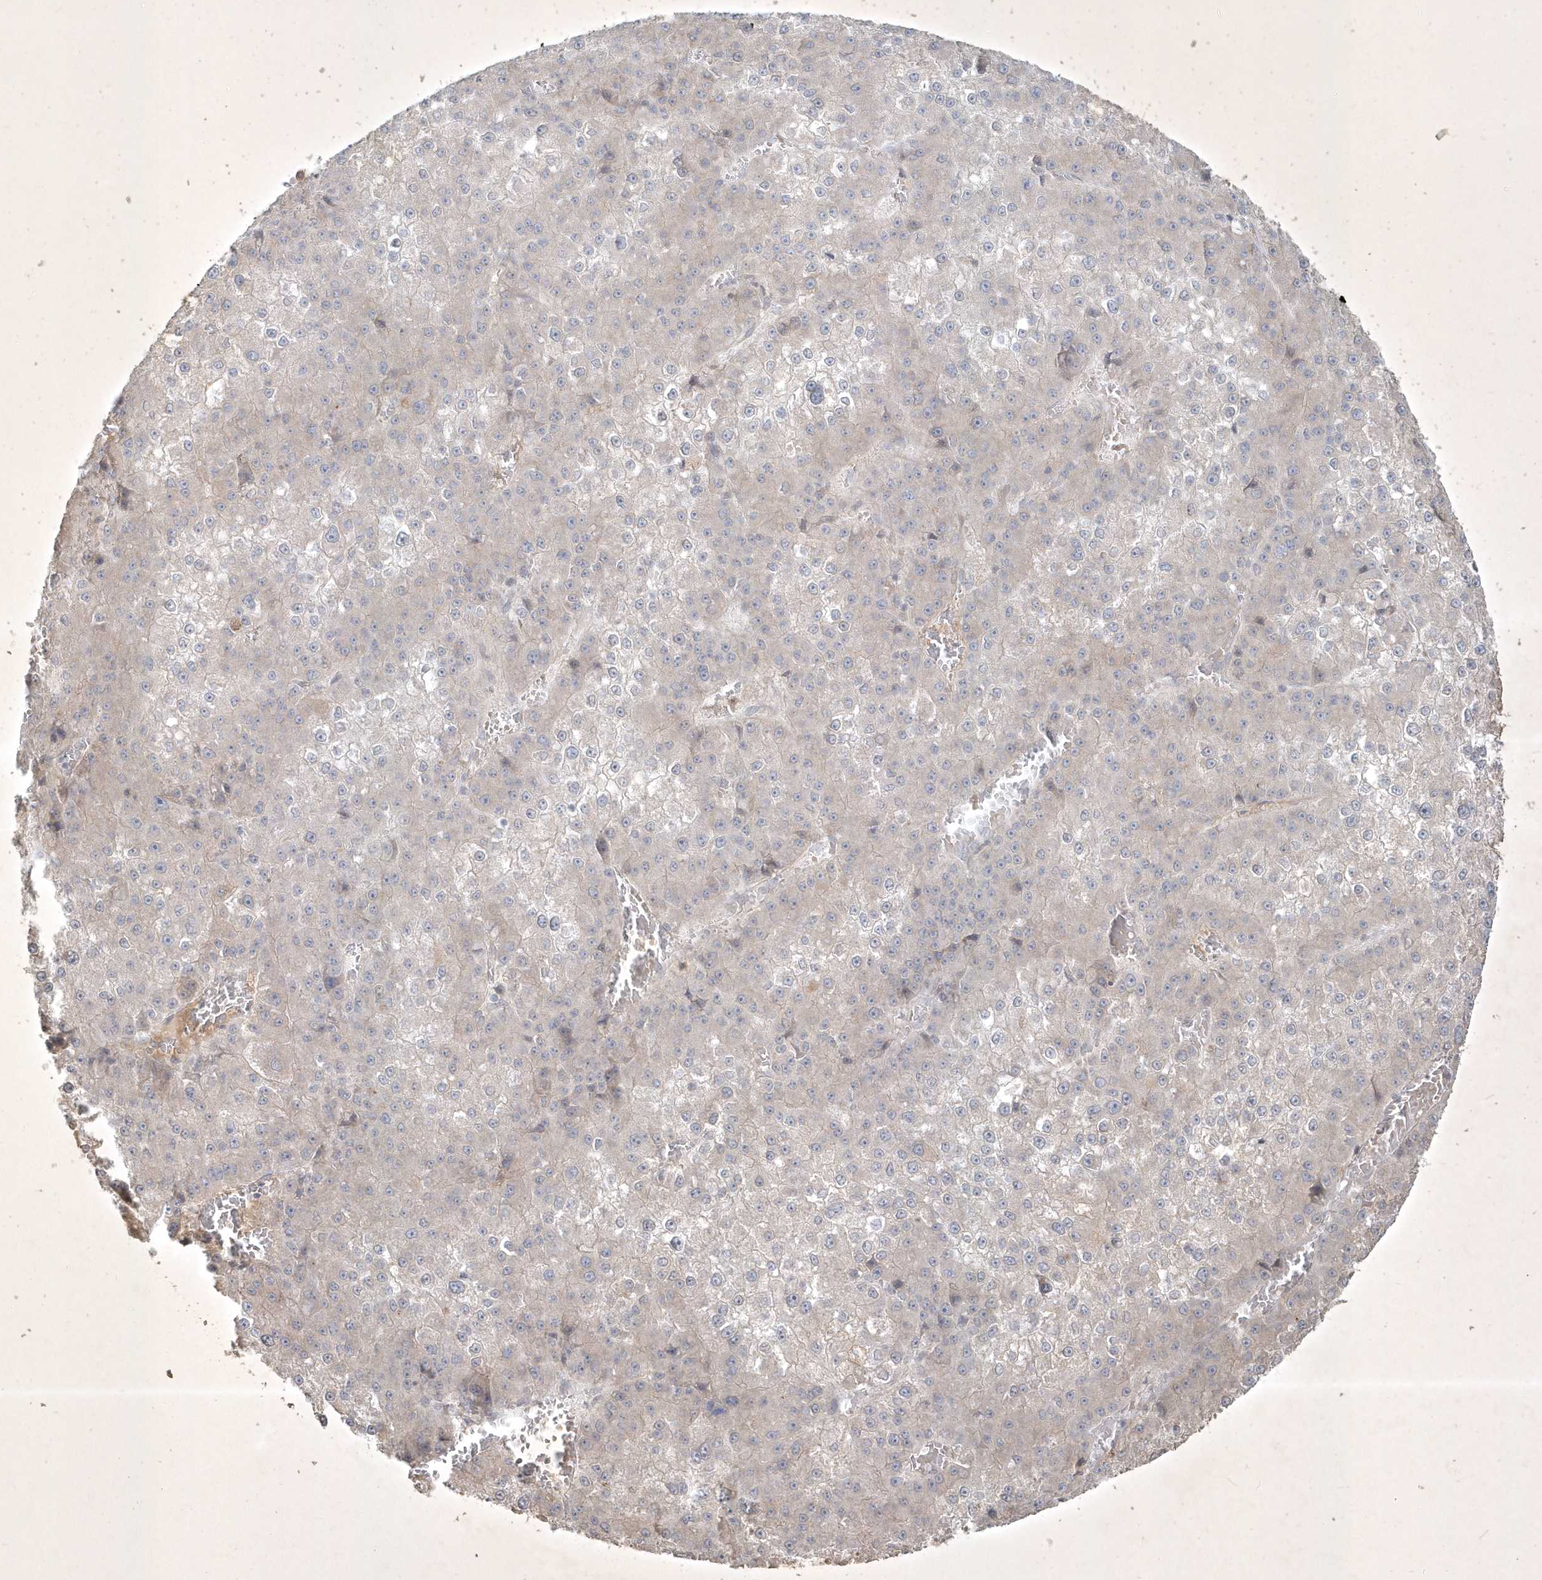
{"staining": {"intensity": "negative", "quantity": "none", "location": "none"}, "tissue": "liver cancer", "cell_type": "Tumor cells", "image_type": "cancer", "snomed": [{"axis": "morphology", "description": "Carcinoma, Hepatocellular, NOS"}, {"axis": "topography", "description": "Liver"}], "caption": "High magnification brightfield microscopy of liver cancer stained with DAB (3,3'-diaminobenzidine) (brown) and counterstained with hematoxylin (blue): tumor cells show no significant expression.", "gene": "BOD1", "patient": {"sex": "female", "age": 73}}